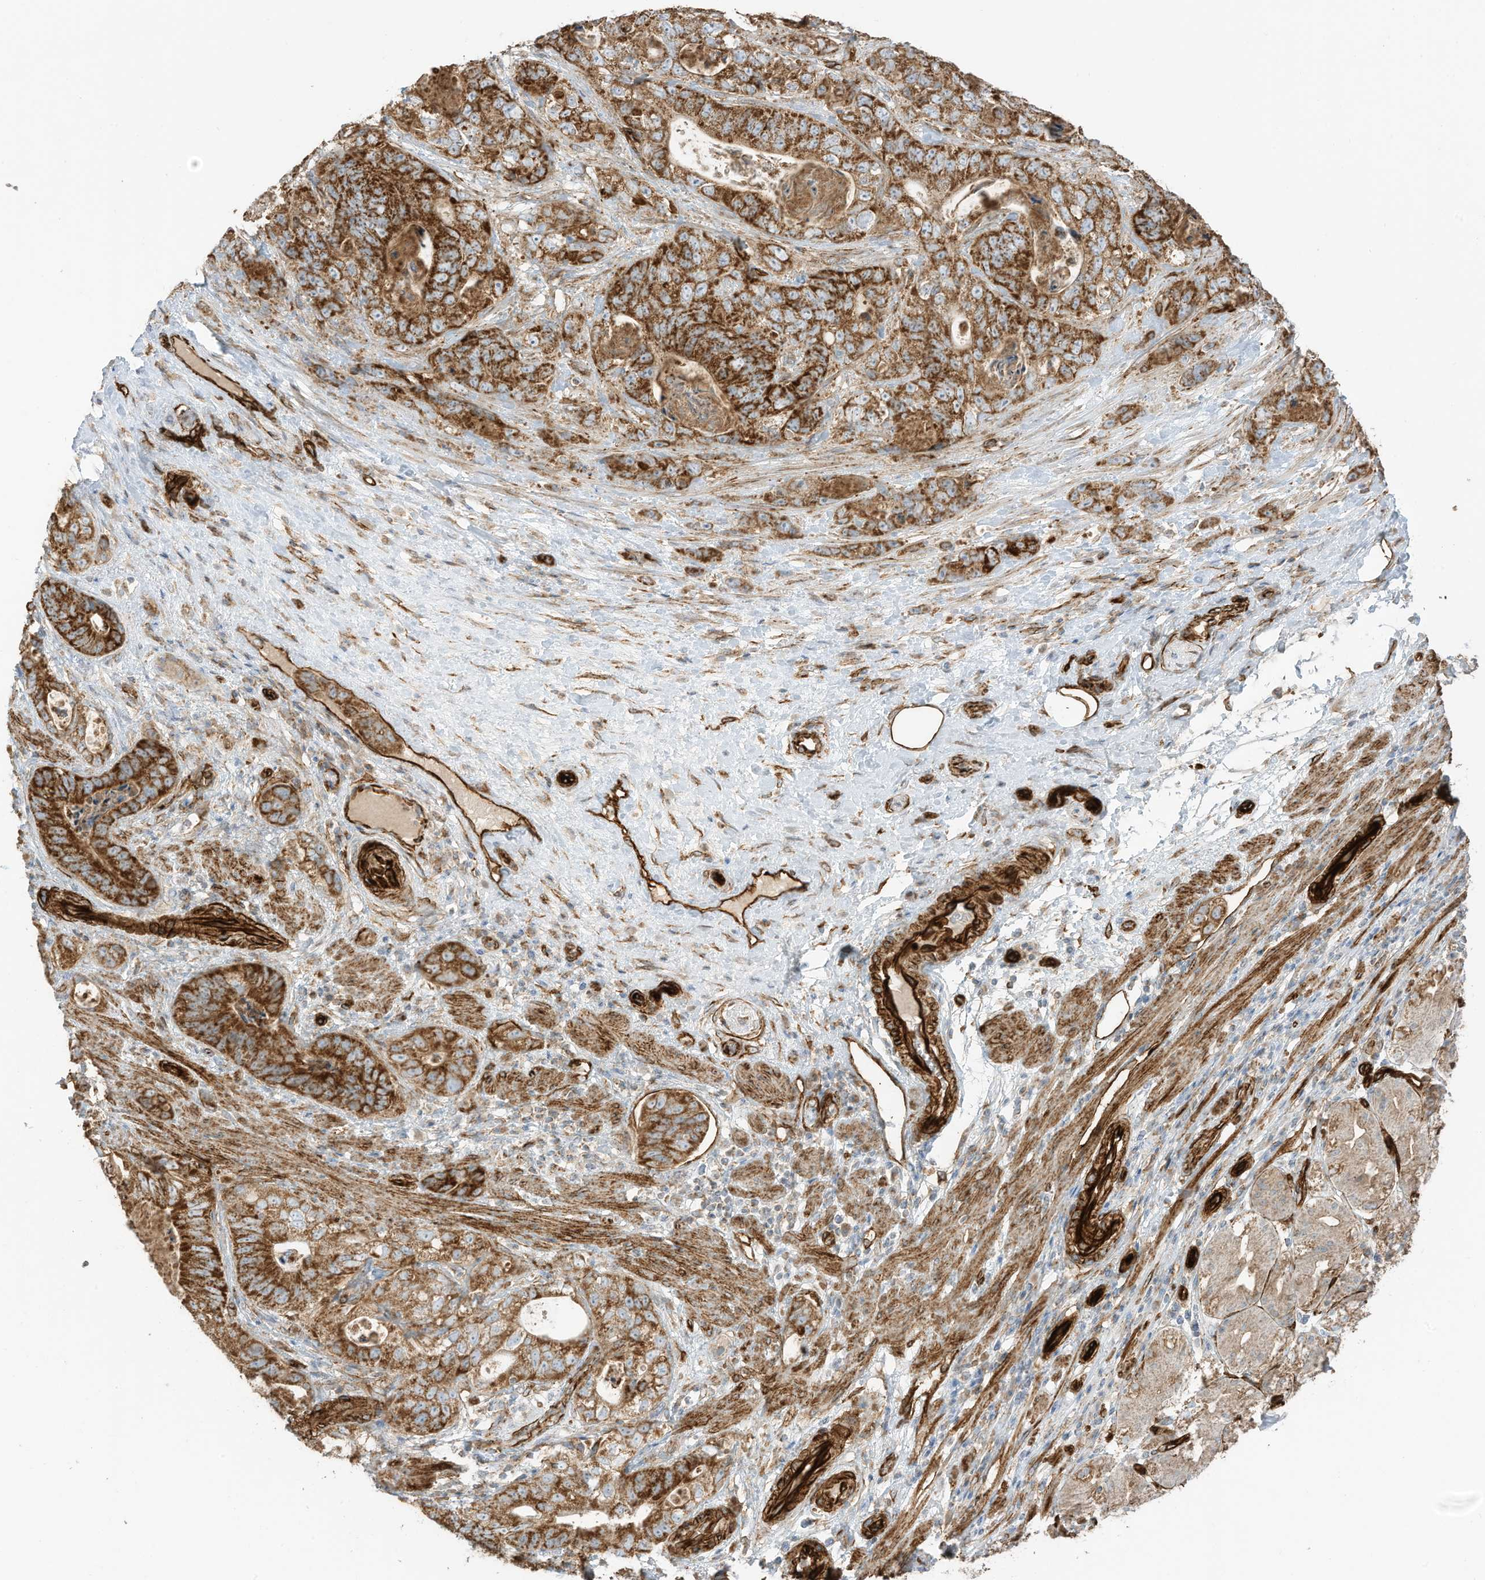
{"staining": {"intensity": "strong", "quantity": ">75%", "location": "cytoplasmic/membranous"}, "tissue": "stomach cancer", "cell_type": "Tumor cells", "image_type": "cancer", "snomed": [{"axis": "morphology", "description": "Normal tissue, NOS"}, {"axis": "morphology", "description": "Adenocarcinoma, NOS"}, {"axis": "topography", "description": "Stomach"}], "caption": "The histopathology image exhibits immunohistochemical staining of stomach cancer (adenocarcinoma). There is strong cytoplasmic/membranous expression is present in approximately >75% of tumor cells.", "gene": "ABCB7", "patient": {"sex": "female", "age": 89}}